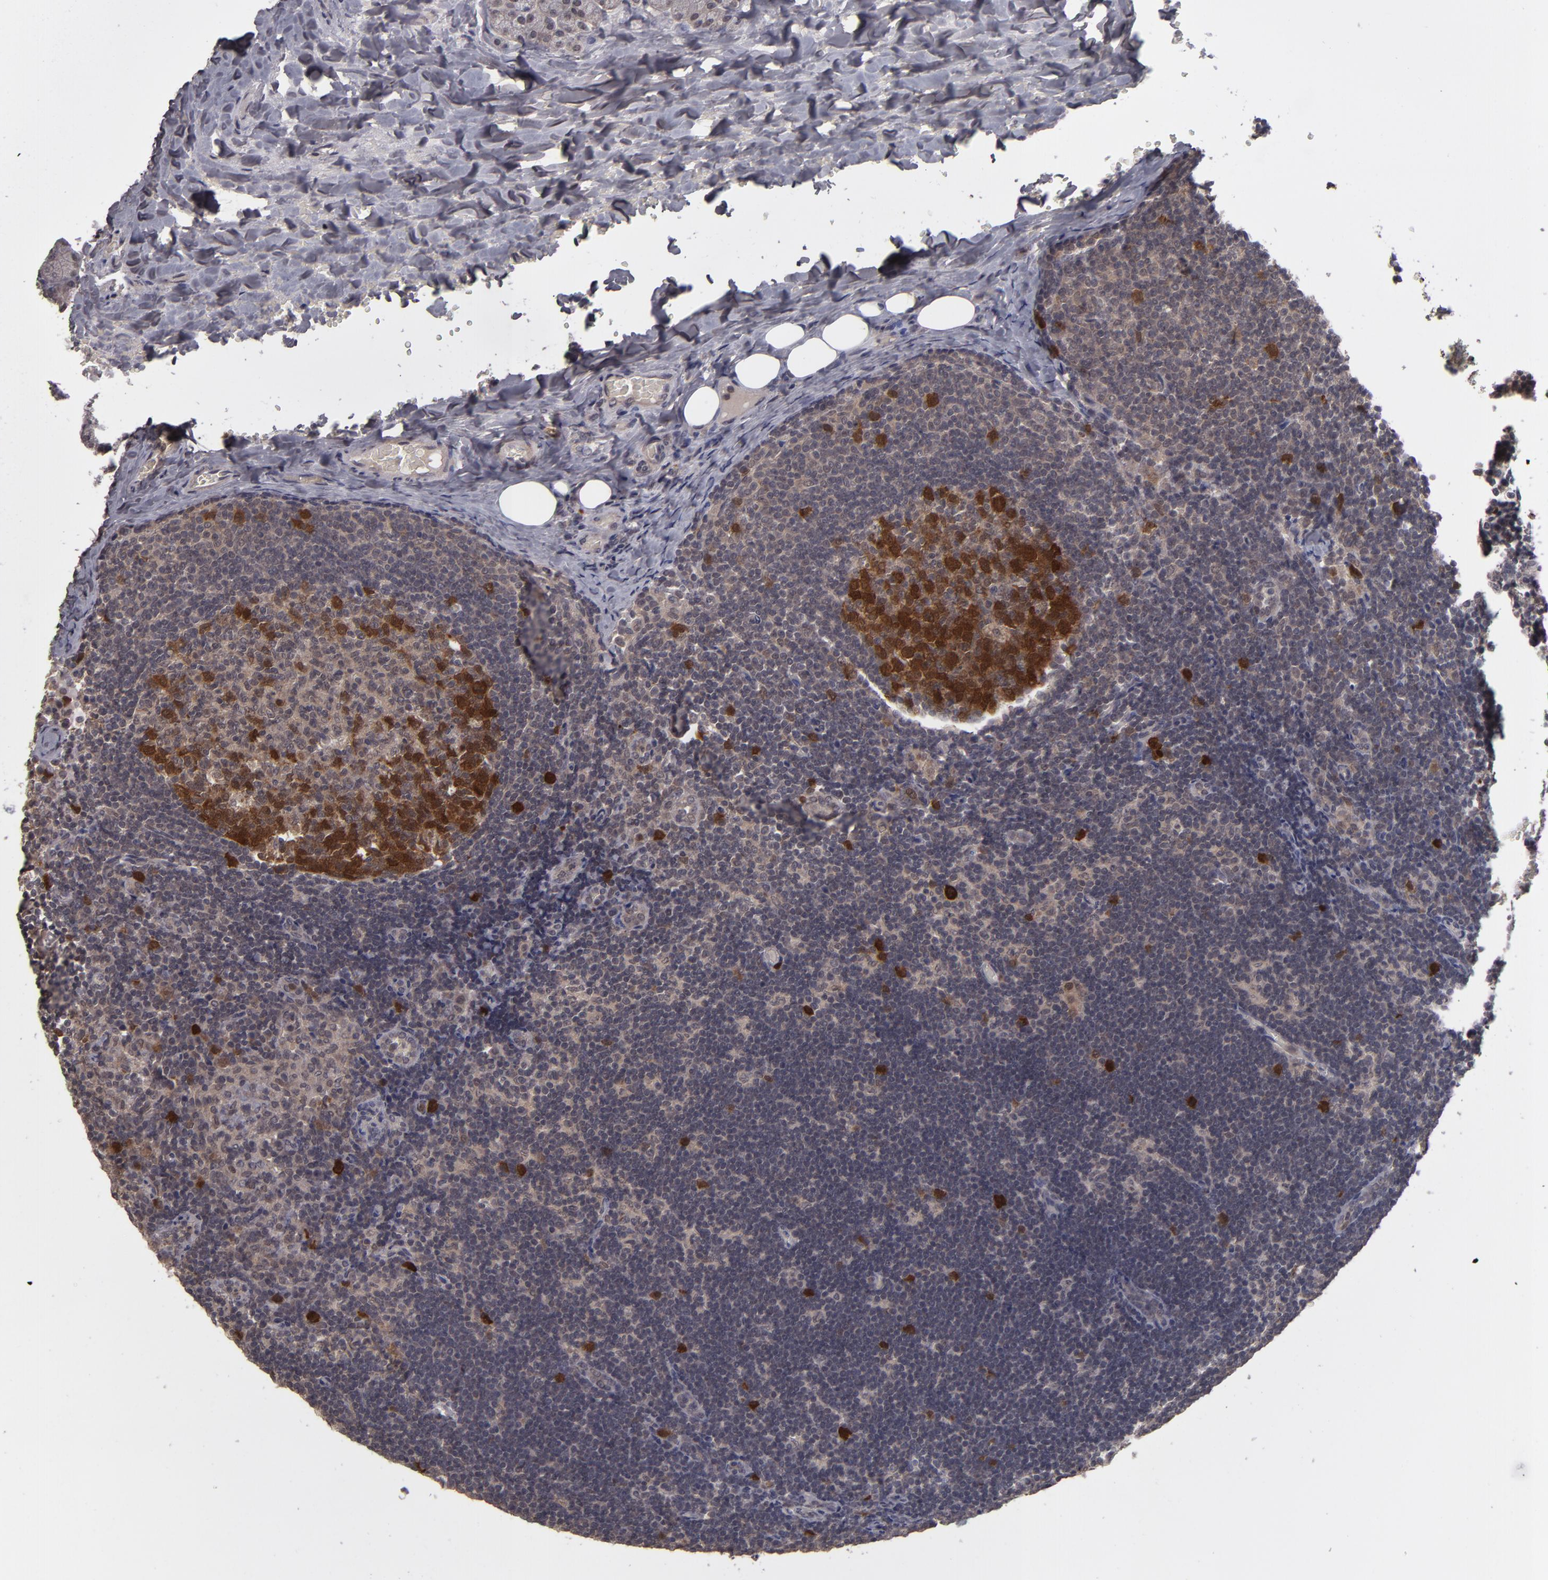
{"staining": {"intensity": "strong", "quantity": ">75%", "location": "cytoplasmic/membranous,nuclear"}, "tissue": "lymph node", "cell_type": "Germinal center cells", "image_type": "normal", "snomed": [{"axis": "morphology", "description": "Normal tissue, NOS"}, {"axis": "topography", "description": "Lymph node"}, {"axis": "topography", "description": "Salivary gland"}], "caption": "This image exhibits immunohistochemistry (IHC) staining of unremarkable lymph node, with high strong cytoplasmic/membranous,nuclear staining in about >75% of germinal center cells.", "gene": "TYMS", "patient": {"sex": "male", "age": 8}}